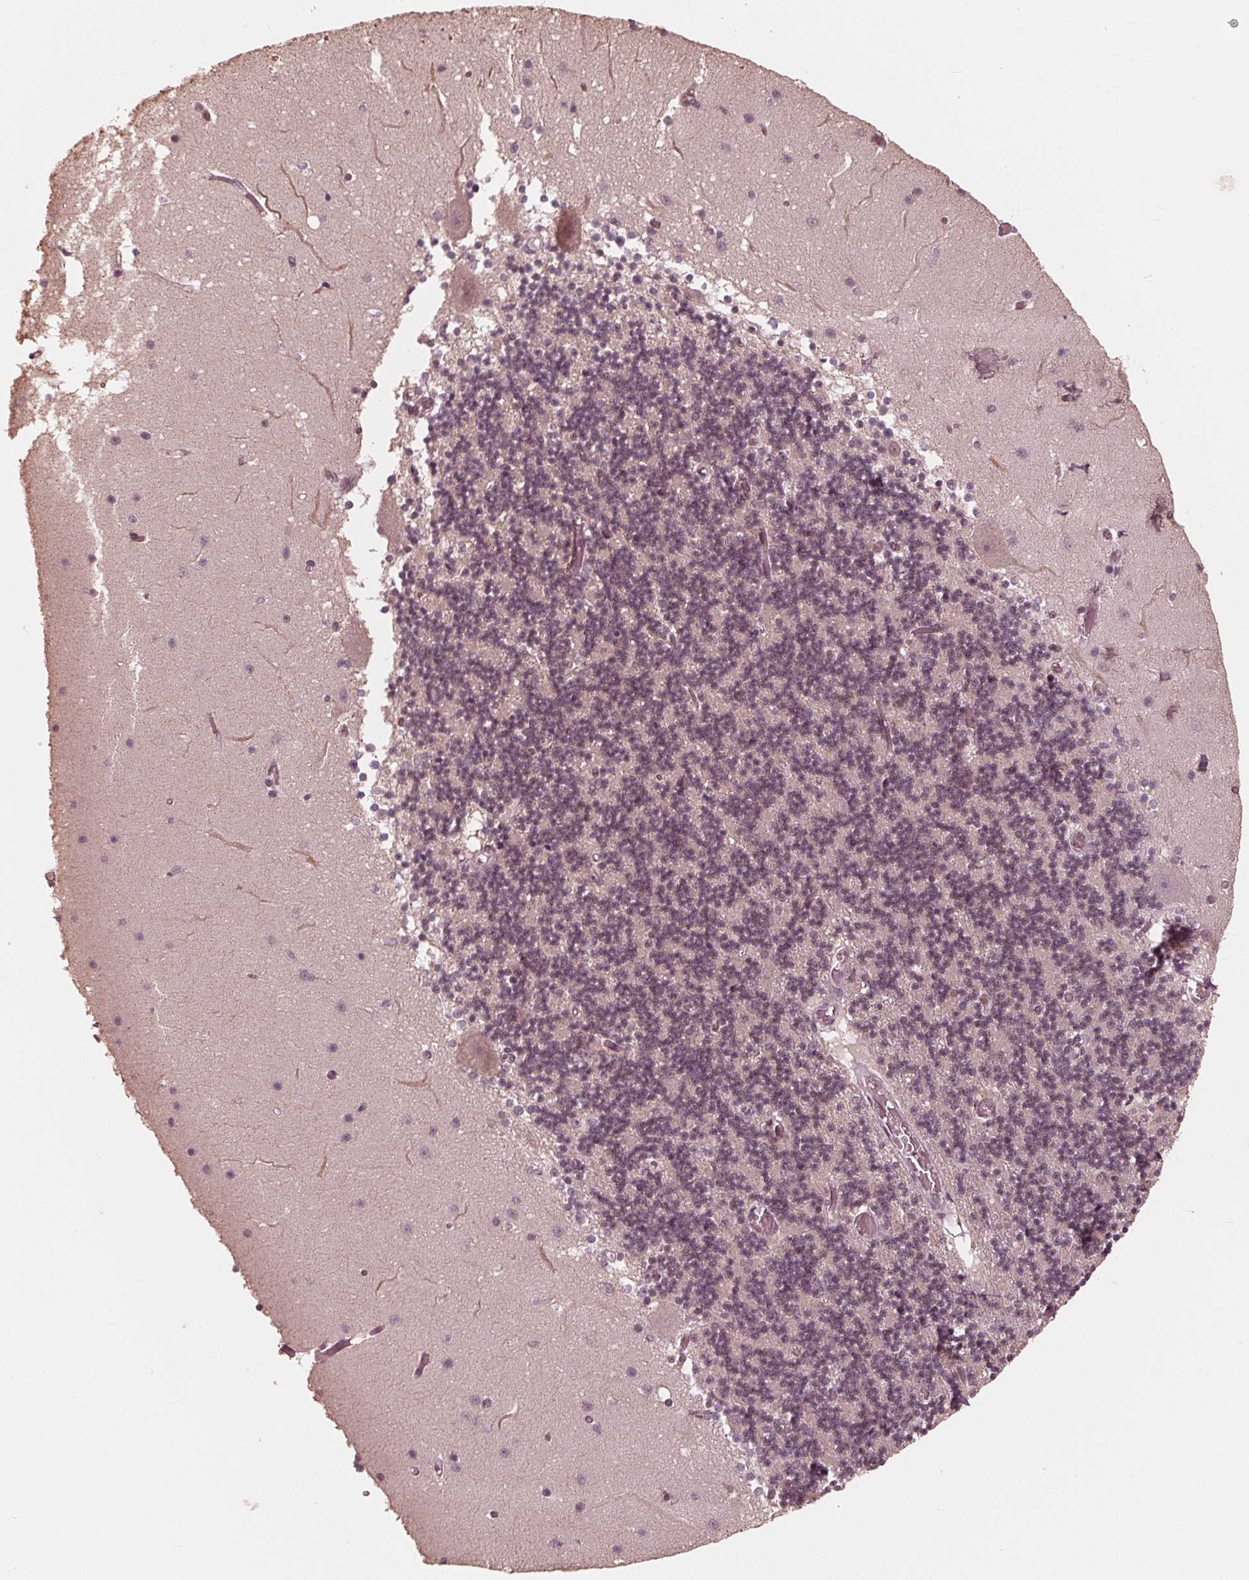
{"staining": {"intensity": "weak", "quantity": ">75%", "location": "nuclear"}, "tissue": "cerebellum", "cell_type": "Cells in granular layer", "image_type": "normal", "snomed": [{"axis": "morphology", "description": "Normal tissue, NOS"}, {"axis": "topography", "description": "Cerebellum"}], "caption": "Immunohistochemical staining of benign cerebellum shows >75% levels of weak nuclear protein expression in about >75% of cells in granular layer.", "gene": "HIRIP3", "patient": {"sex": "female", "age": 28}}